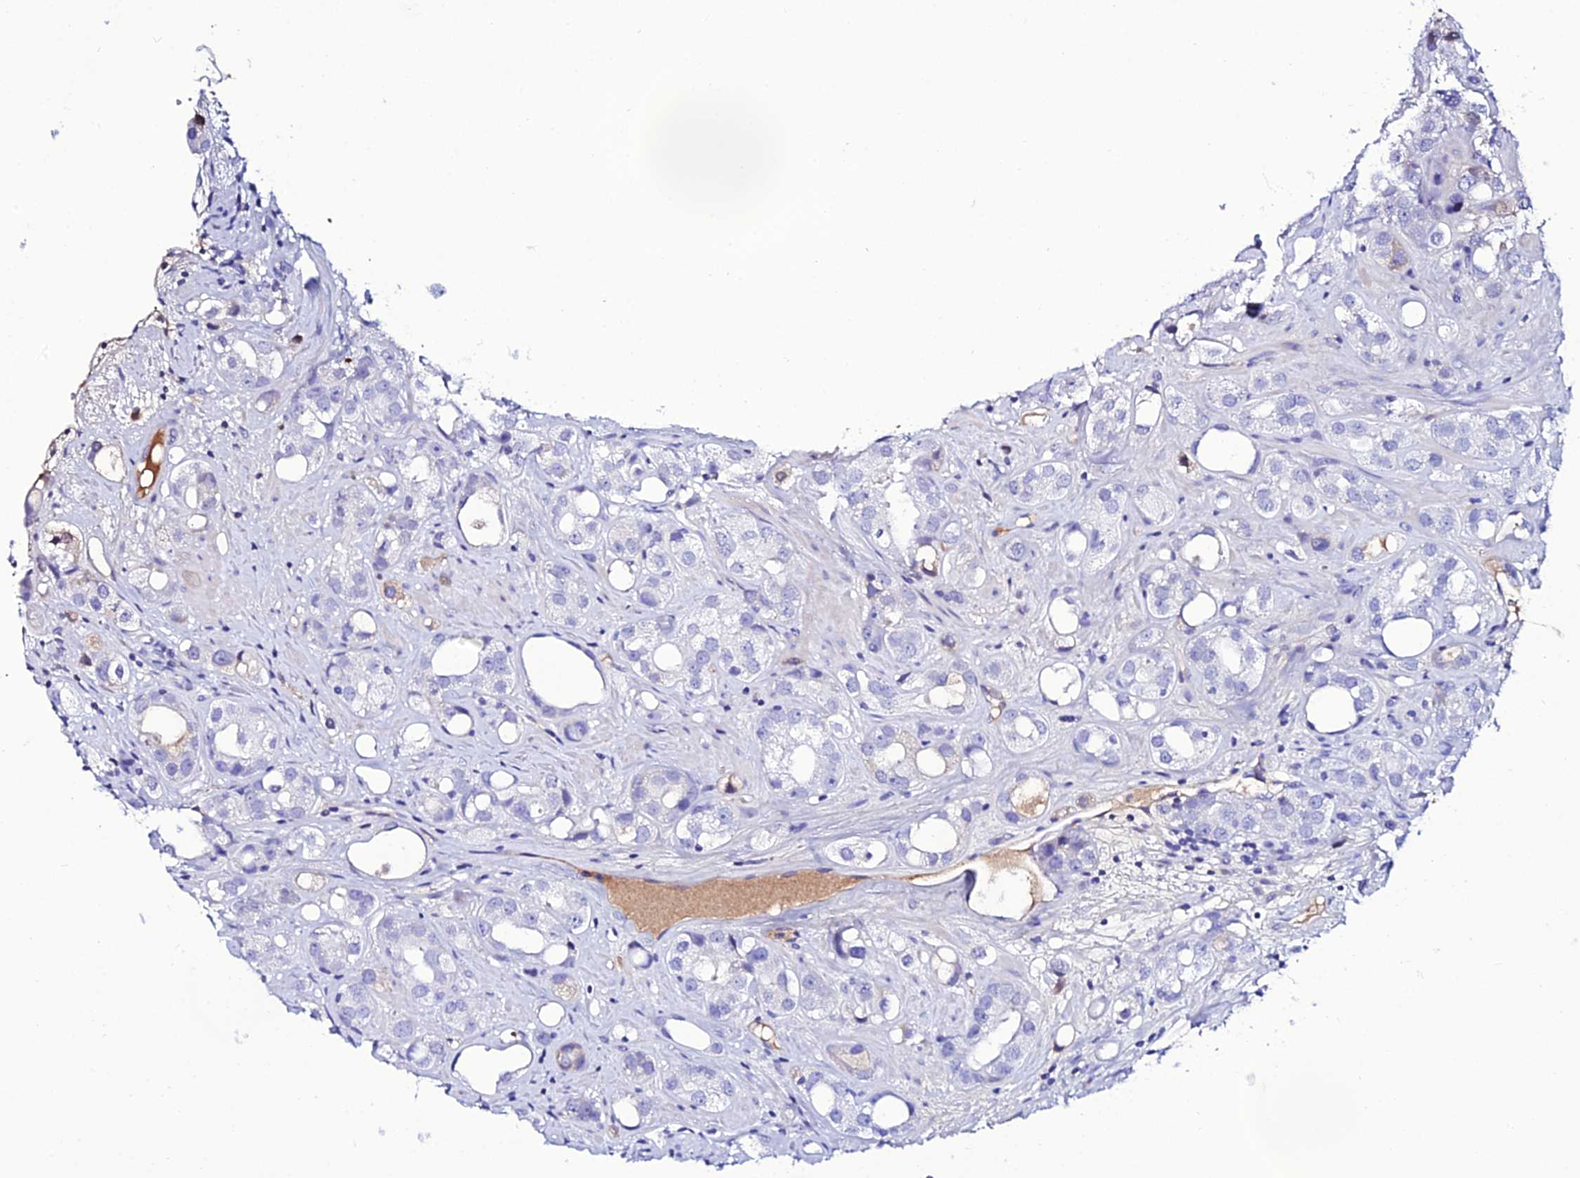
{"staining": {"intensity": "negative", "quantity": "none", "location": "none"}, "tissue": "prostate cancer", "cell_type": "Tumor cells", "image_type": "cancer", "snomed": [{"axis": "morphology", "description": "Adenocarcinoma, NOS"}, {"axis": "topography", "description": "Prostate"}], "caption": "There is no significant staining in tumor cells of adenocarcinoma (prostate). The staining is performed using DAB (3,3'-diaminobenzidine) brown chromogen with nuclei counter-stained in using hematoxylin.", "gene": "DEFB132", "patient": {"sex": "male", "age": 79}}